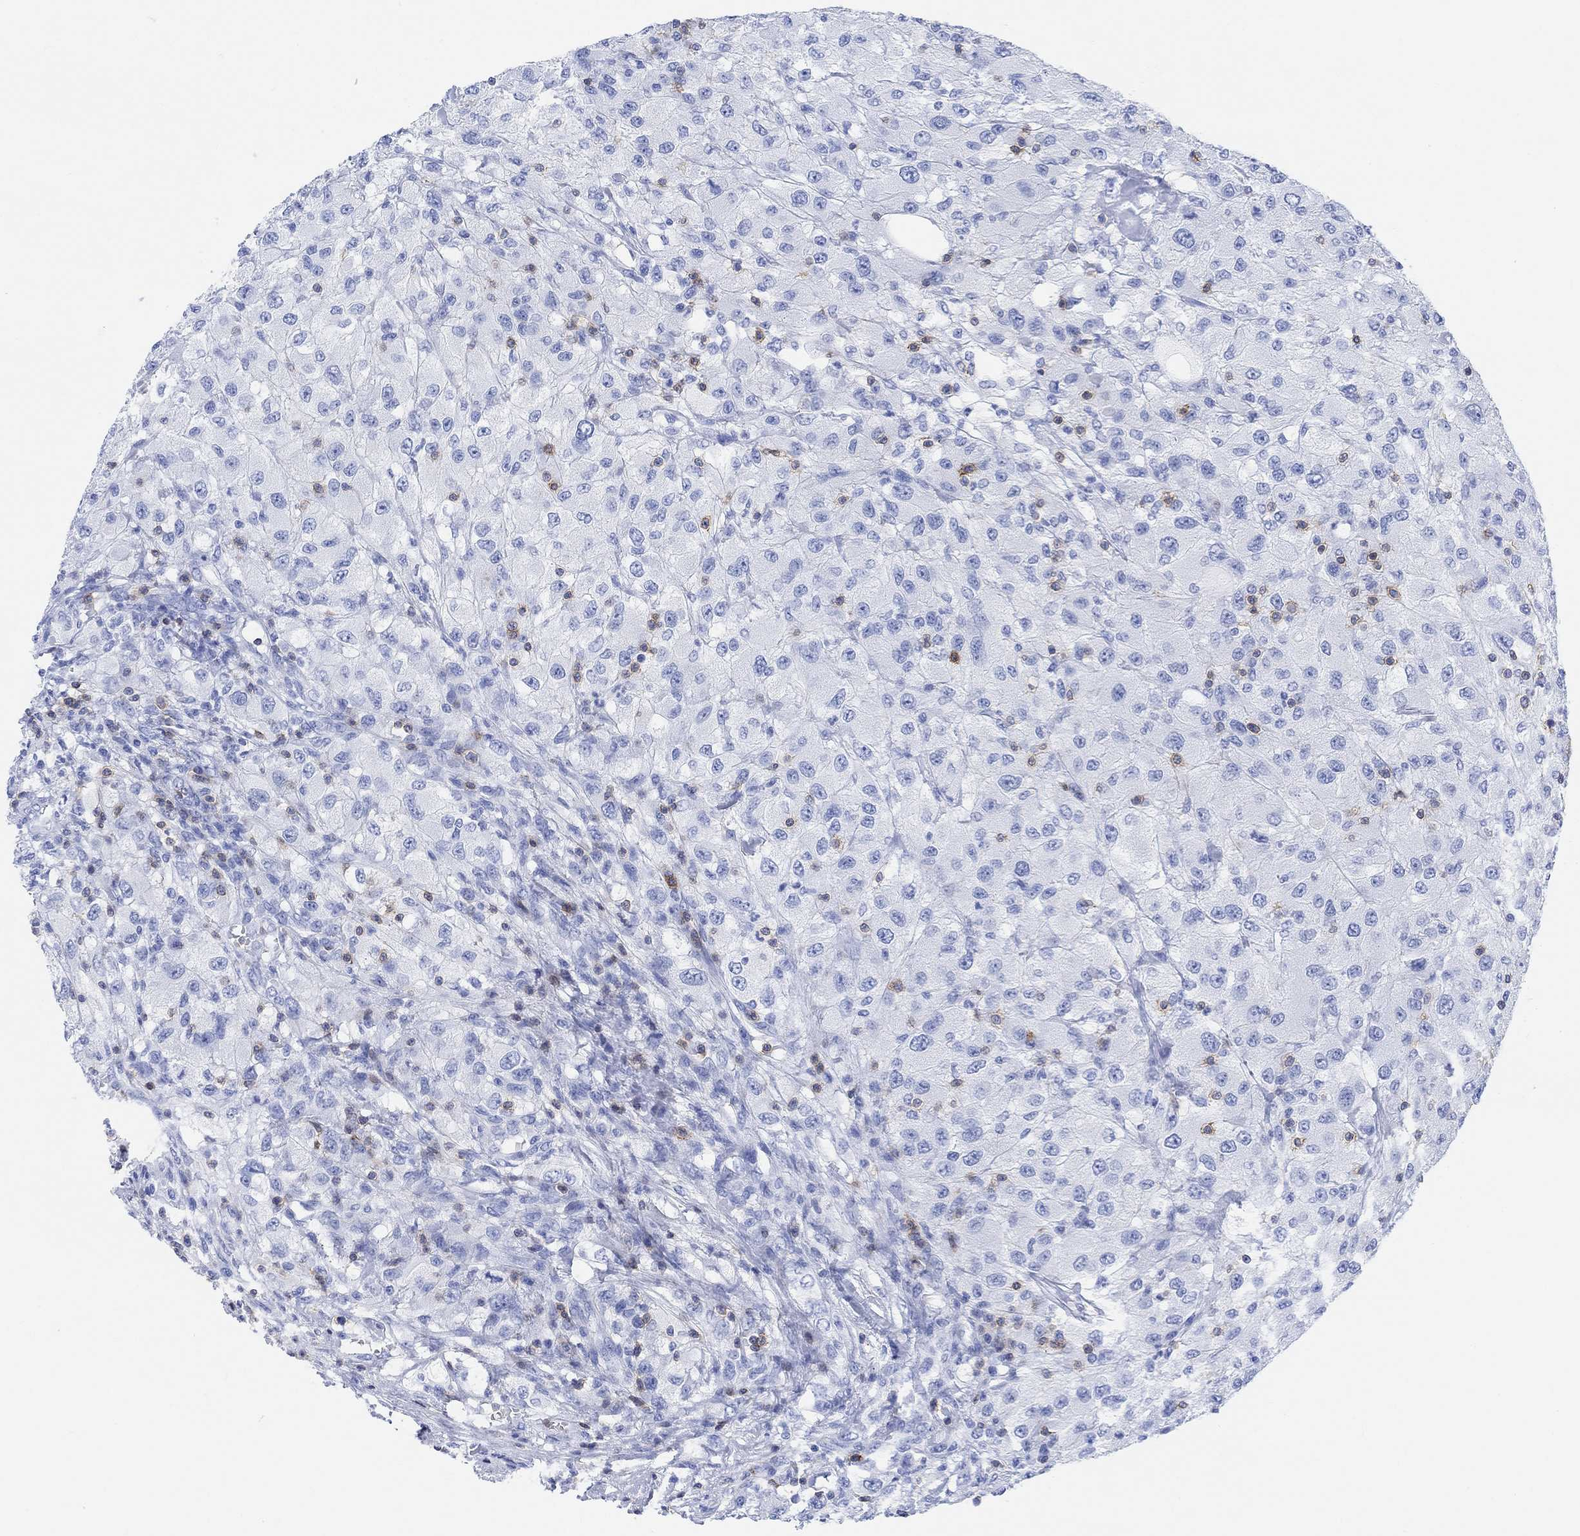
{"staining": {"intensity": "negative", "quantity": "none", "location": "none"}, "tissue": "renal cancer", "cell_type": "Tumor cells", "image_type": "cancer", "snomed": [{"axis": "morphology", "description": "Adenocarcinoma, NOS"}, {"axis": "topography", "description": "Kidney"}], "caption": "DAB immunohistochemical staining of renal cancer exhibits no significant expression in tumor cells.", "gene": "GPR65", "patient": {"sex": "female", "age": 67}}